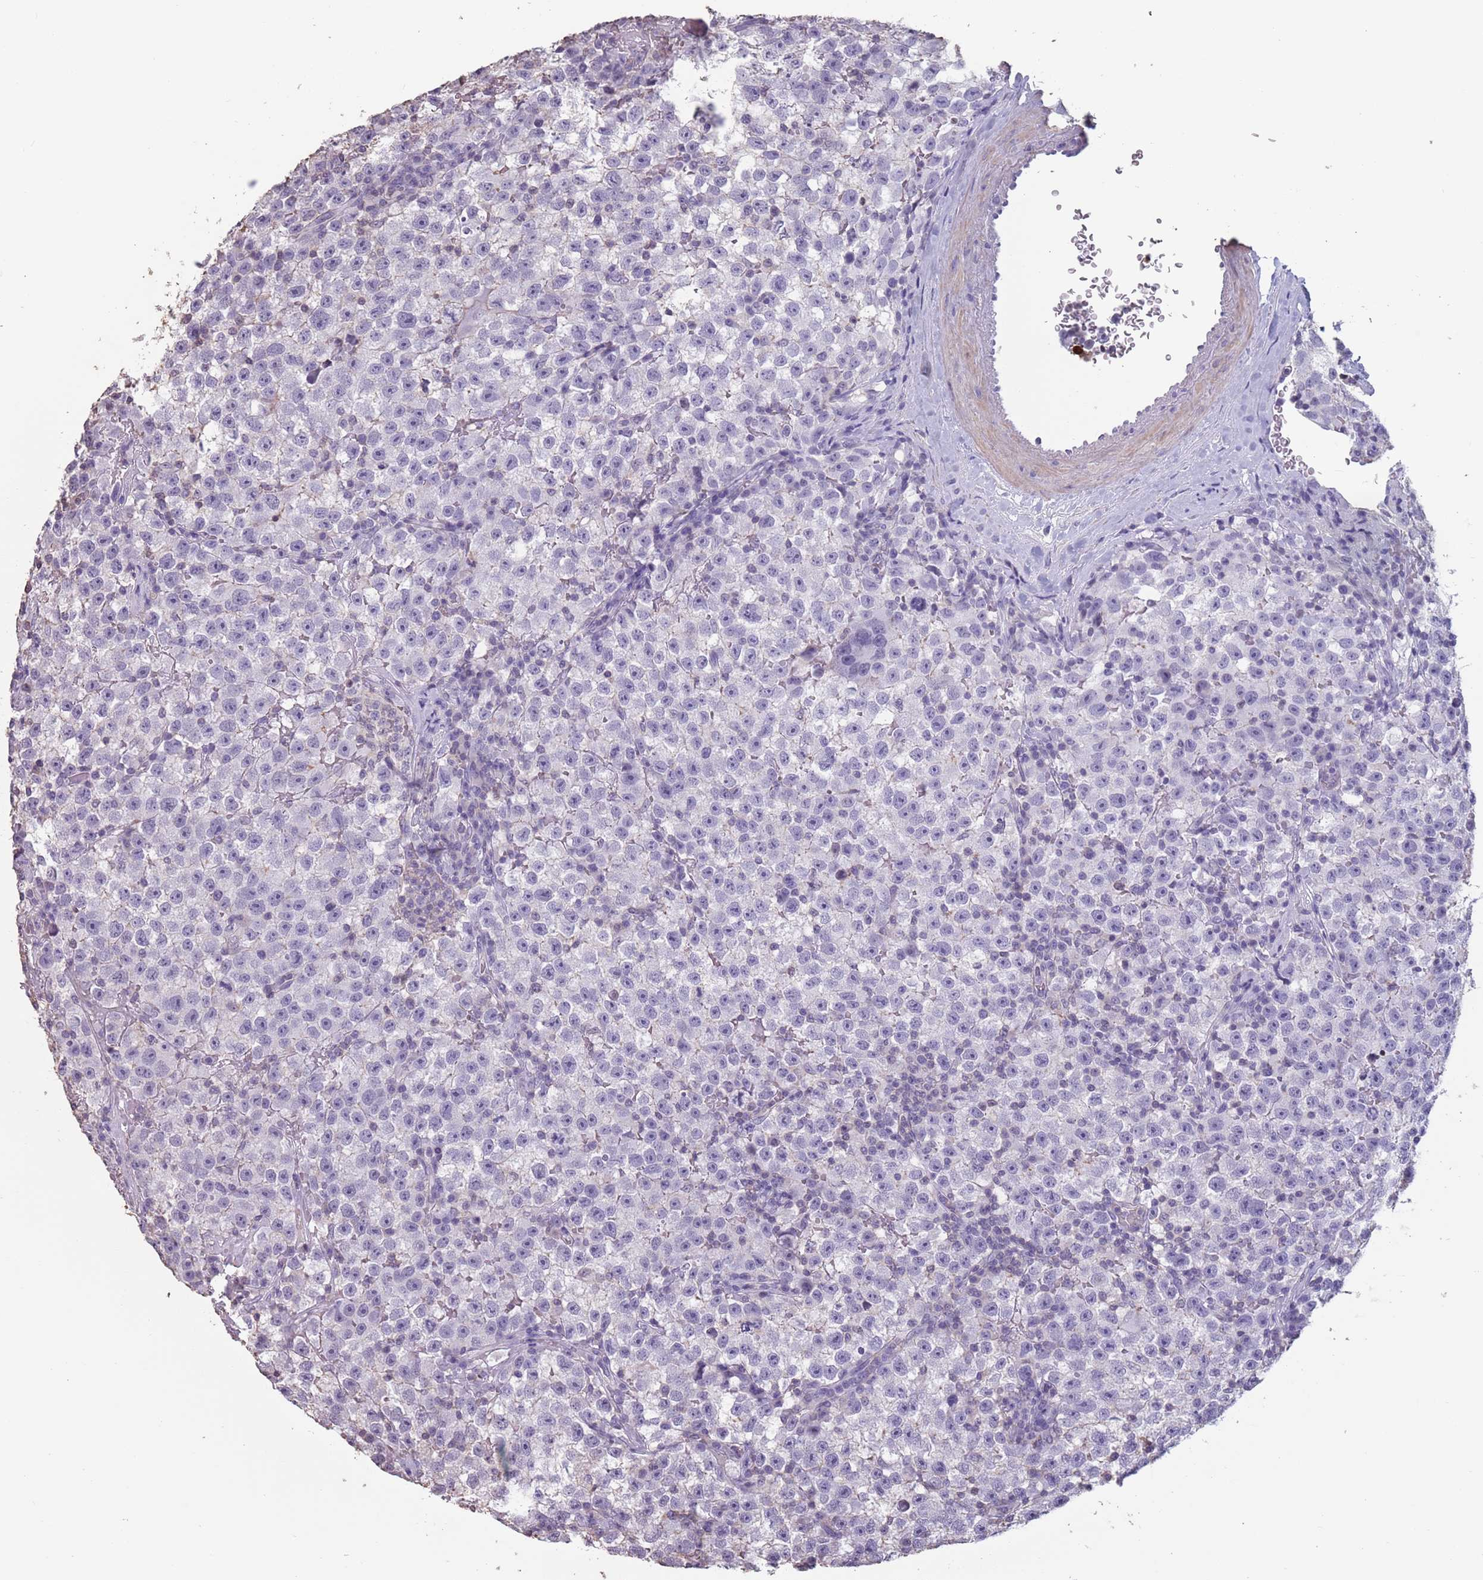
{"staining": {"intensity": "negative", "quantity": "none", "location": "none"}, "tissue": "testis cancer", "cell_type": "Tumor cells", "image_type": "cancer", "snomed": [{"axis": "morphology", "description": "Seminoma, NOS"}, {"axis": "topography", "description": "Testis"}], "caption": "A micrograph of testis seminoma stained for a protein reveals no brown staining in tumor cells.", "gene": "SUN5", "patient": {"sex": "male", "age": 22}}